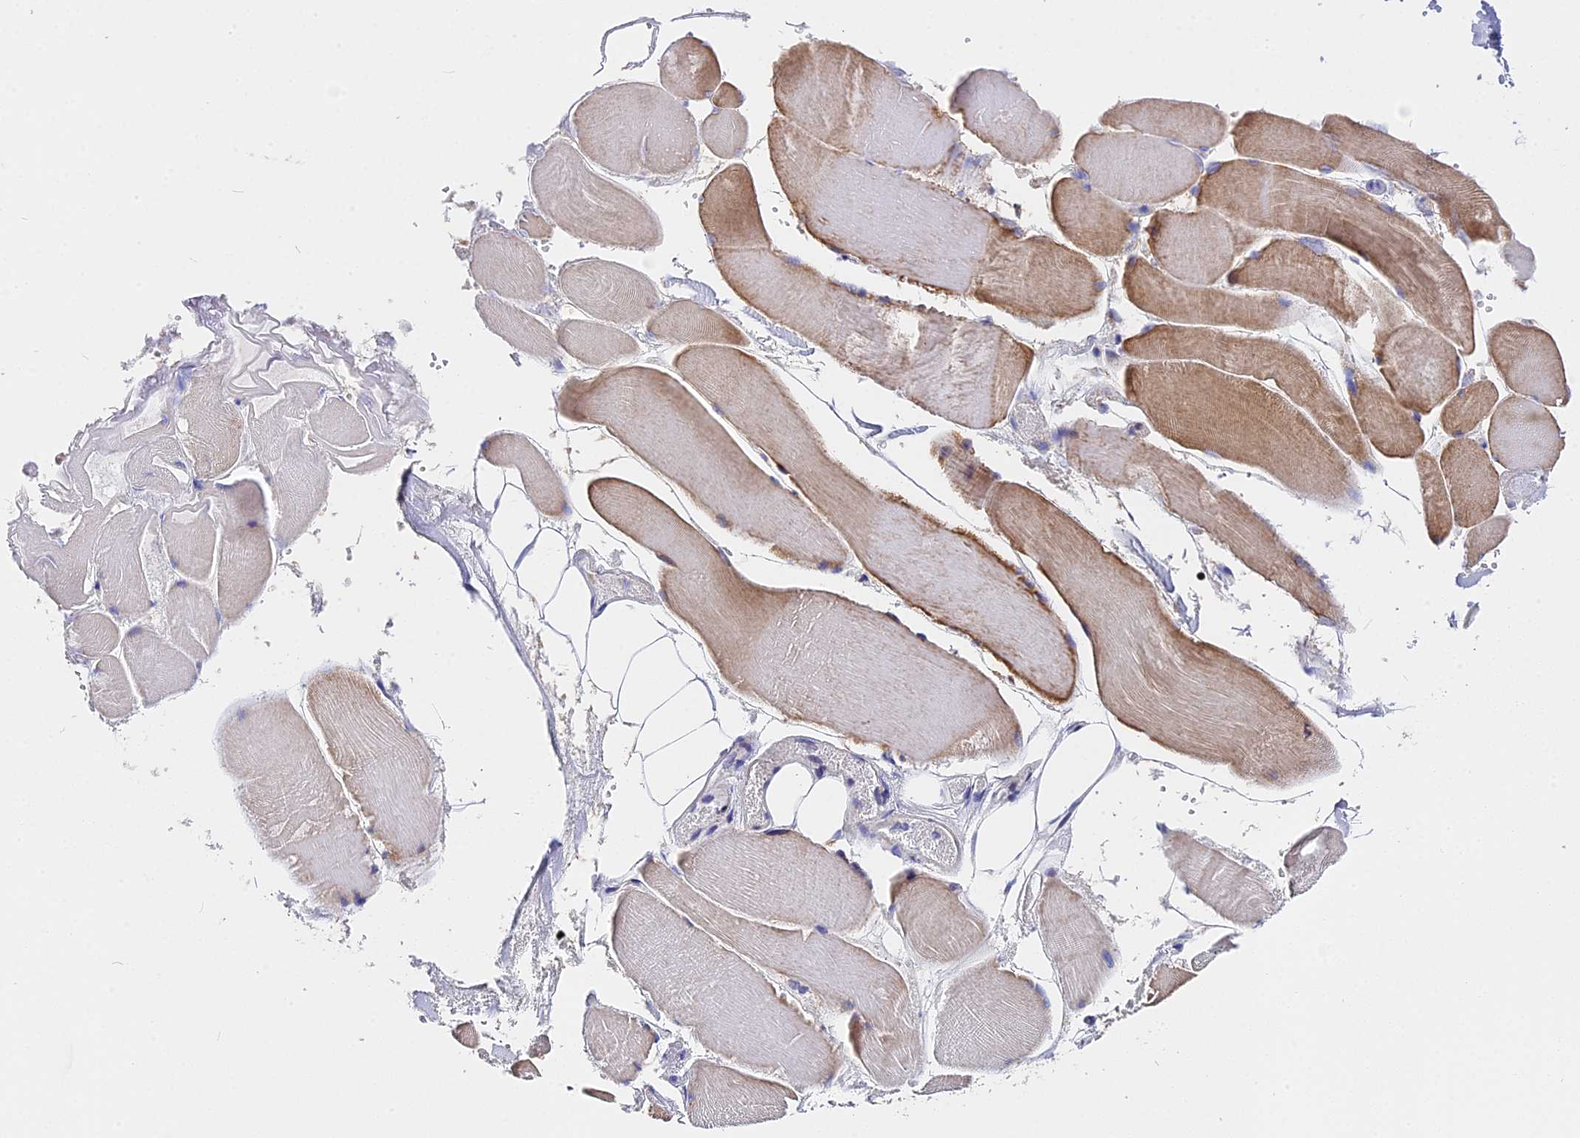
{"staining": {"intensity": "moderate", "quantity": ">75%", "location": "cytoplasmic/membranous,nuclear"}, "tissue": "skeletal muscle", "cell_type": "Myocytes", "image_type": "normal", "snomed": [{"axis": "morphology", "description": "Normal tissue, NOS"}, {"axis": "morphology", "description": "Basal cell carcinoma"}, {"axis": "topography", "description": "Skeletal muscle"}], "caption": "Immunohistochemical staining of unremarkable skeletal muscle exhibits medium levels of moderate cytoplasmic/membranous,nuclear expression in about >75% of myocytes.", "gene": "FAM174C", "patient": {"sex": "female", "age": 64}}